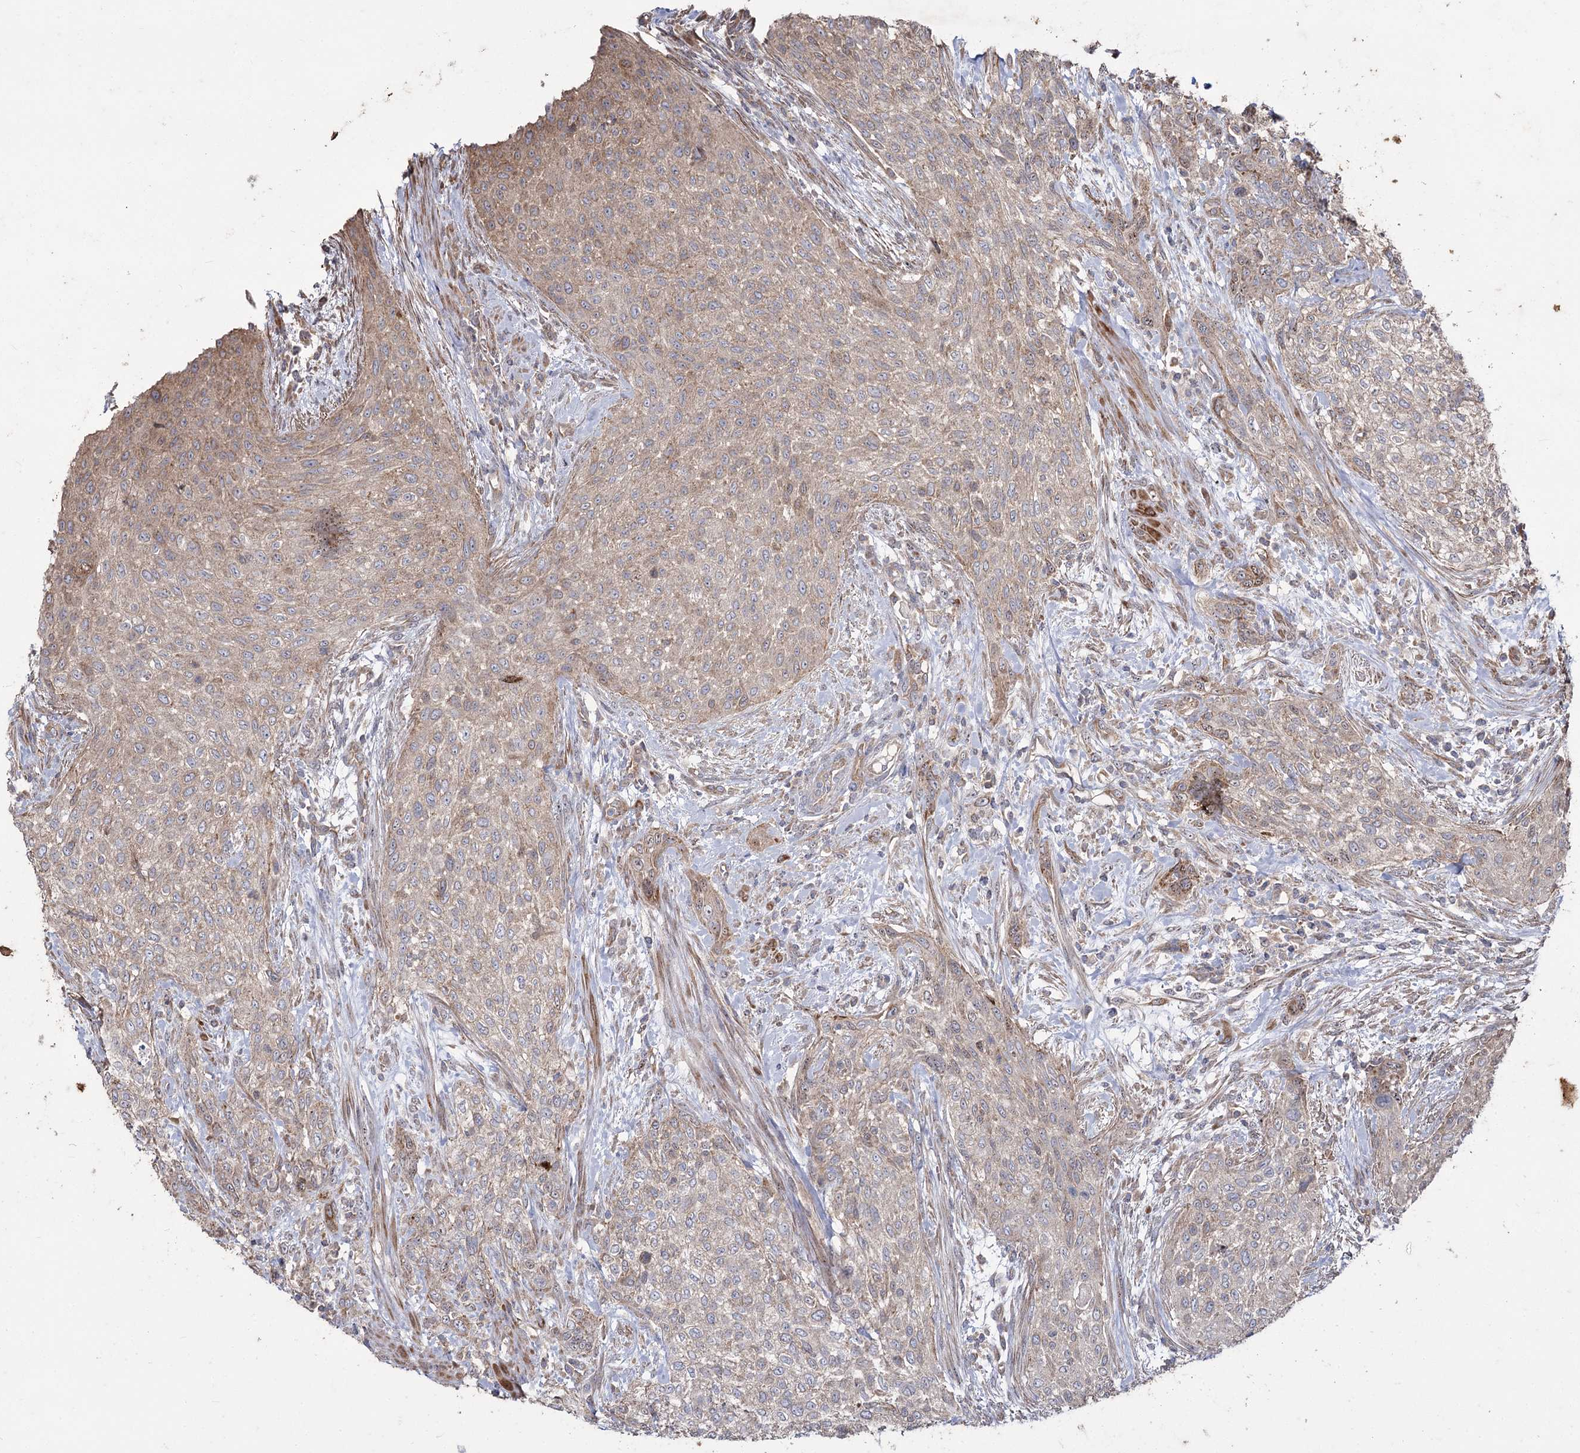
{"staining": {"intensity": "weak", "quantity": "25%-75%", "location": "cytoplasmic/membranous"}, "tissue": "urothelial cancer", "cell_type": "Tumor cells", "image_type": "cancer", "snomed": [{"axis": "morphology", "description": "Normal tissue, NOS"}, {"axis": "morphology", "description": "Urothelial carcinoma, NOS"}, {"axis": "topography", "description": "Urinary bladder"}, {"axis": "topography", "description": "Peripheral nerve tissue"}], "caption": "There is low levels of weak cytoplasmic/membranous positivity in tumor cells of transitional cell carcinoma, as demonstrated by immunohistochemical staining (brown color).", "gene": "SH3TC1", "patient": {"sex": "male", "age": 35}}